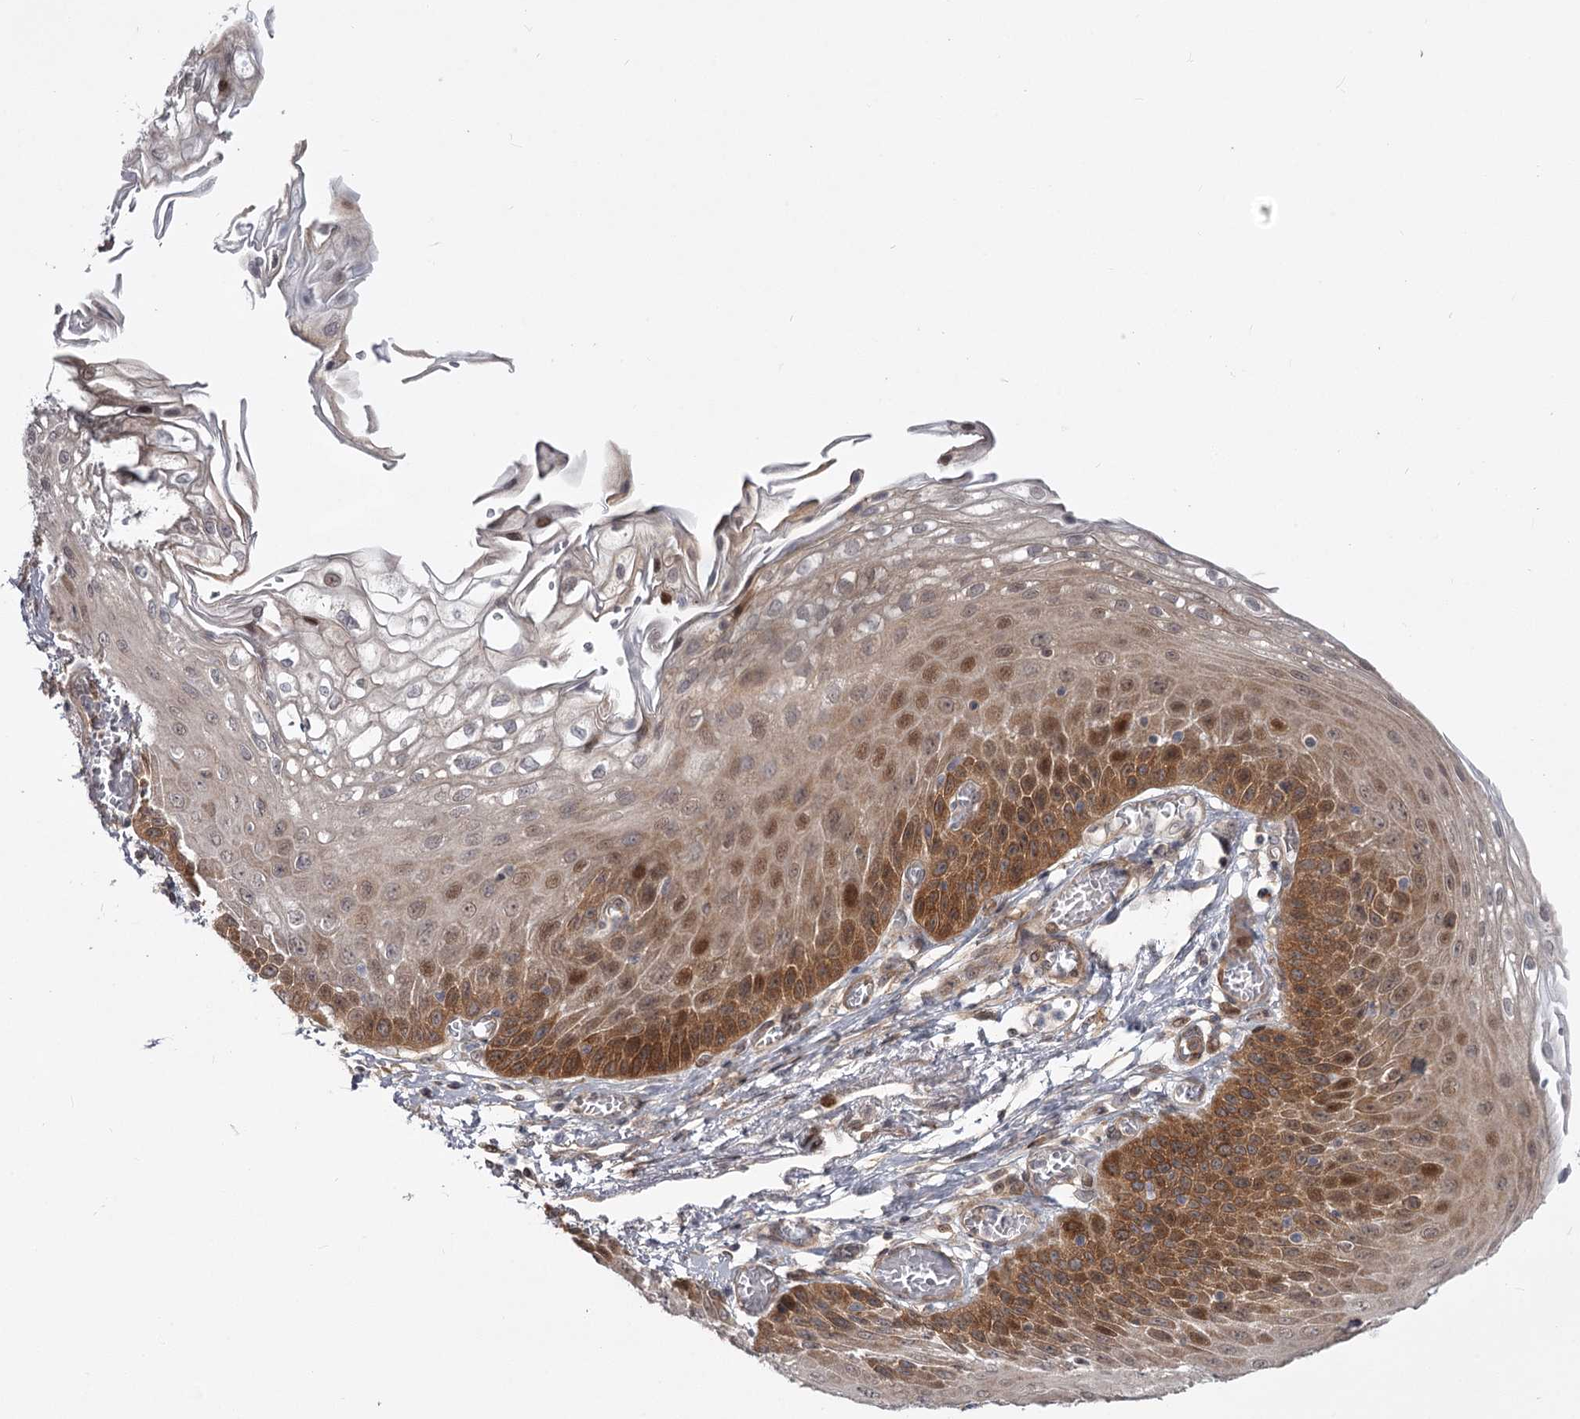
{"staining": {"intensity": "strong", "quantity": "25%-75%", "location": "cytoplasmic/membranous,nuclear"}, "tissue": "esophagus", "cell_type": "Squamous epithelial cells", "image_type": "normal", "snomed": [{"axis": "morphology", "description": "Normal tissue, NOS"}, {"axis": "topography", "description": "Esophagus"}], "caption": "There is high levels of strong cytoplasmic/membranous,nuclear expression in squamous epithelial cells of unremarkable esophagus, as demonstrated by immunohistochemical staining (brown color).", "gene": "CCNG2", "patient": {"sex": "male", "age": 81}}